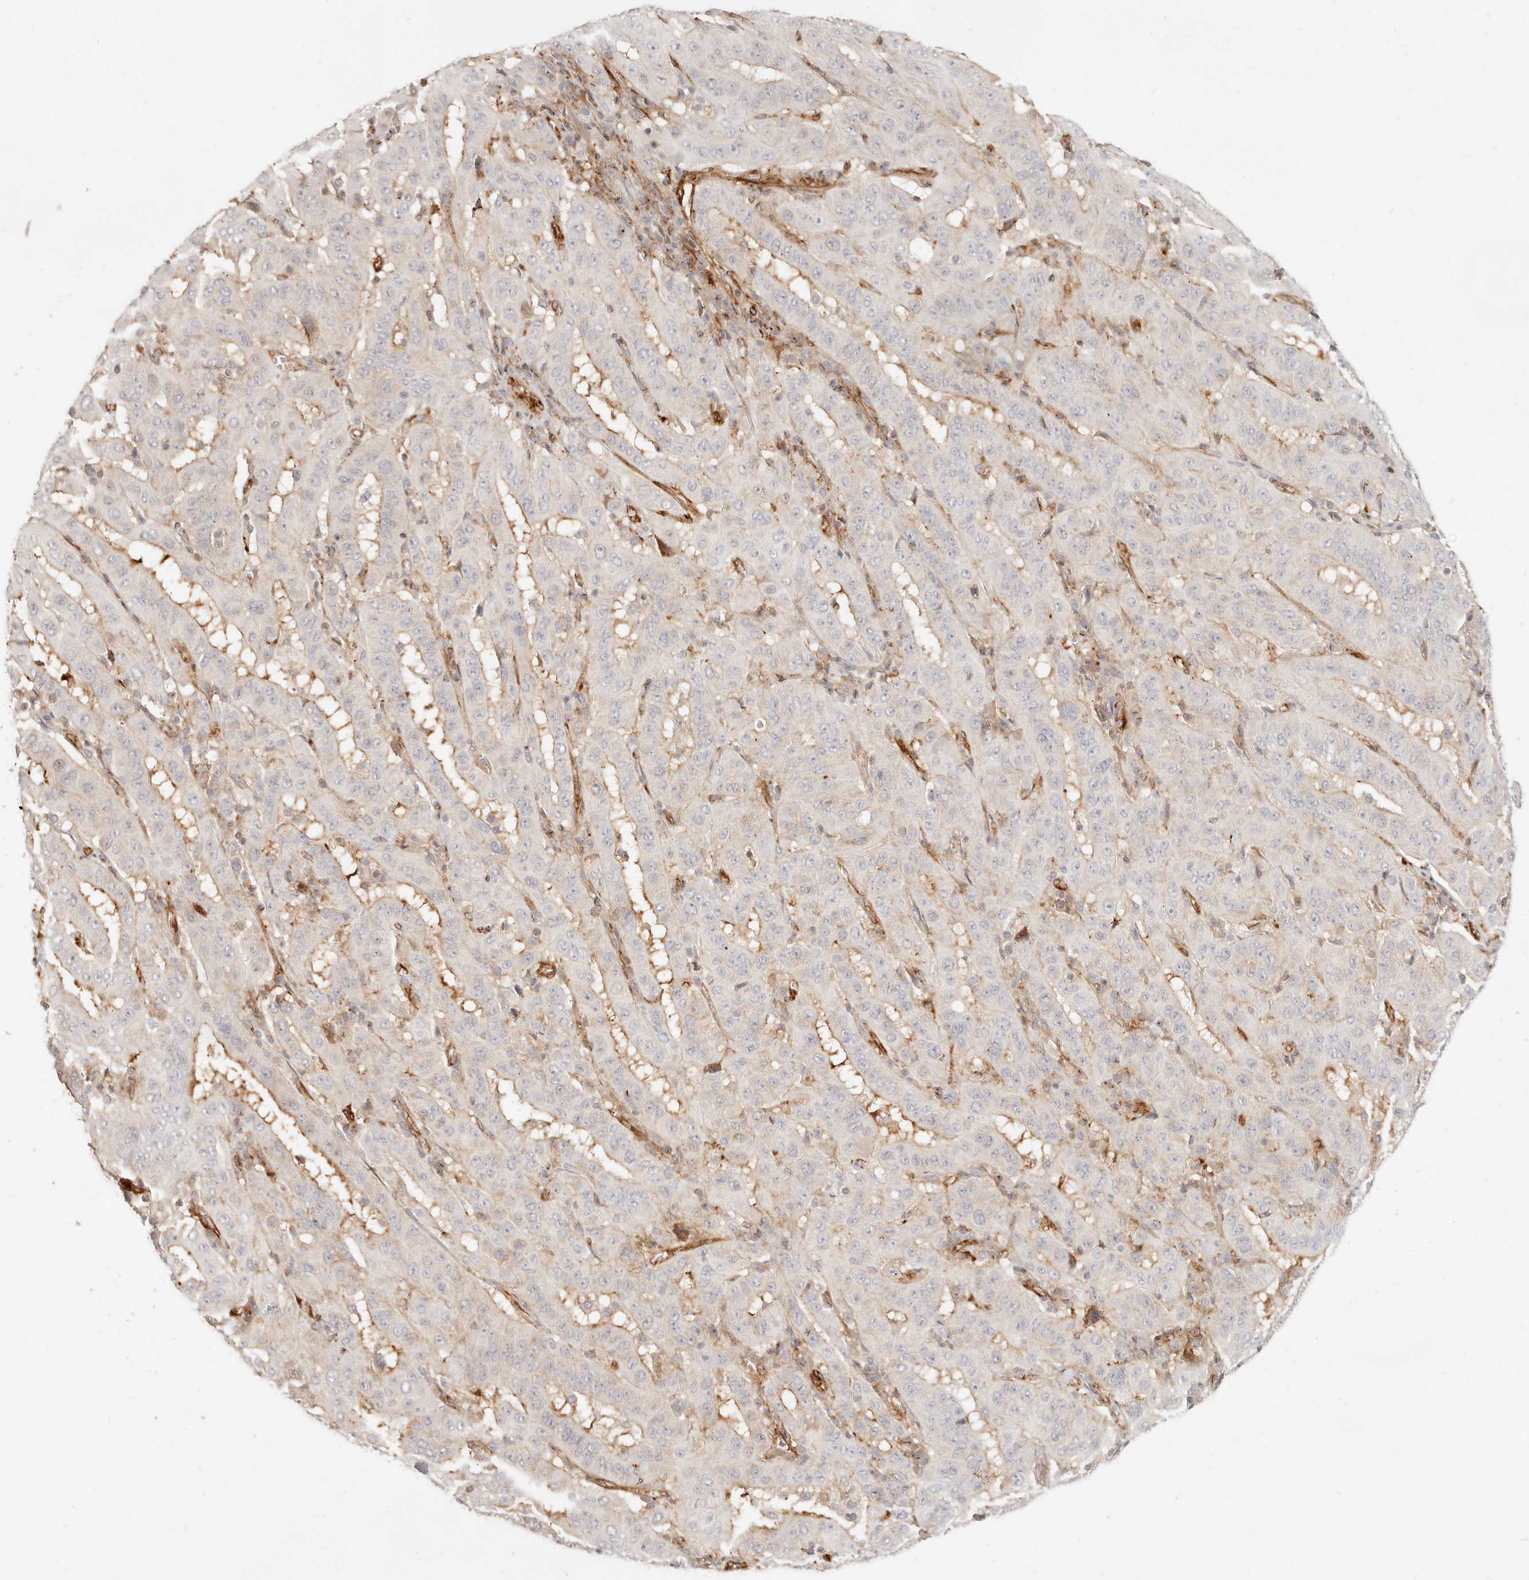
{"staining": {"intensity": "negative", "quantity": "none", "location": "none"}, "tissue": "pancreatic cancer", "cell_type": "Tumor cells", "image_type": "cancer", "snomed": [{"axis": "morphology", "description": "Adenocarcinoma, NOS"}, {"axis": "topography", "description": "Pancreas"}], "caption": "Protein analysis of pancreatic cancer exhibits no significant staining in tumor cells.", "gene": "SASS6", "patient": {"sex": "male", "age": 63}}